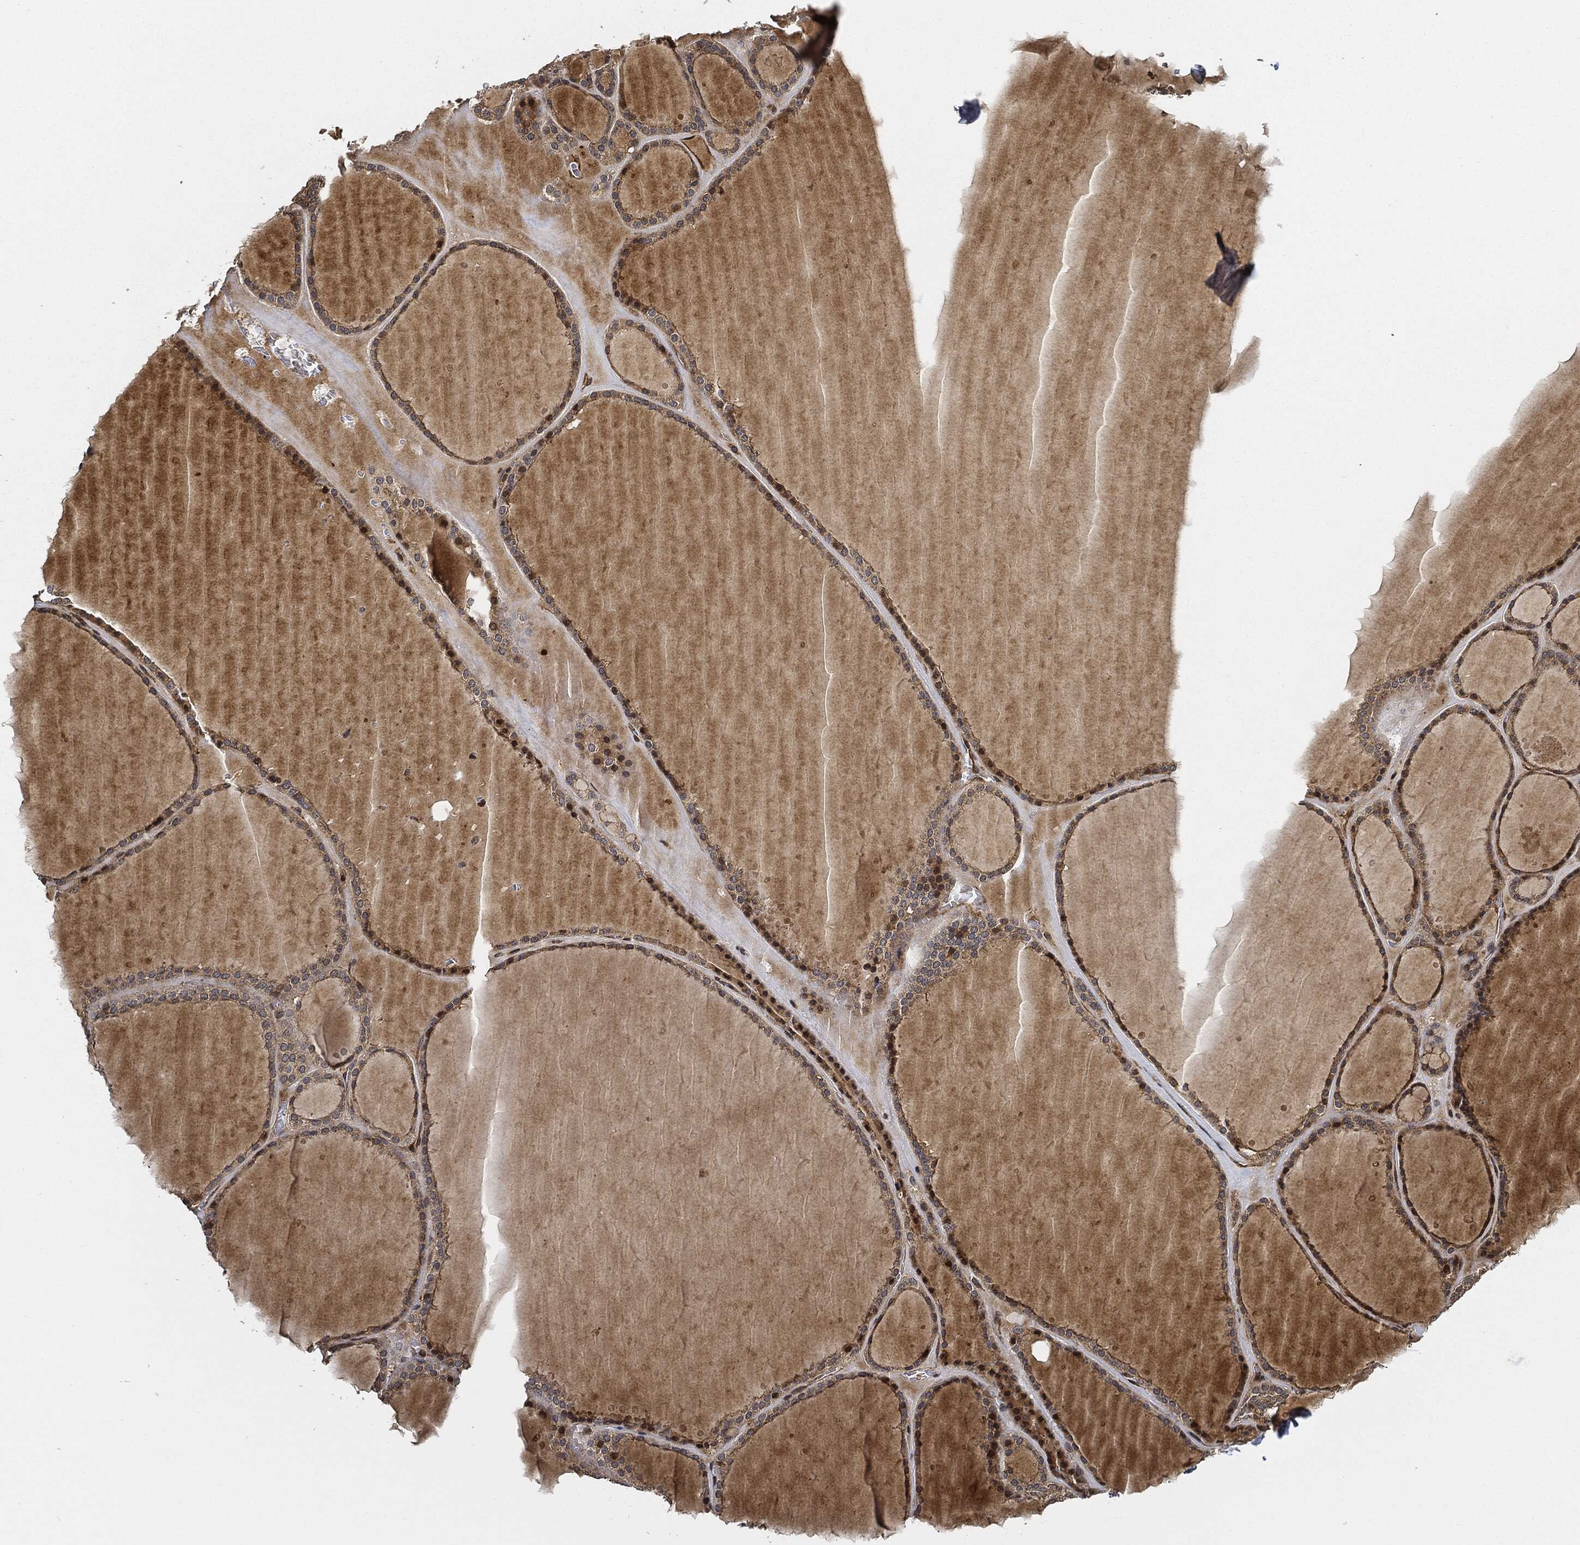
{"staining": {"intensity": "moderate", "quantity": "<25%", "location": "cytoplasmic/membranous"}, "tissue": "thyroid gland", "cell_type": "Glandular cells", "image_type": "normal", "snomed": [{"axis": "morphology", "description": "Normal tissue, NOS"}, {"axis": "topography", "description": "Thyroid gland"}], "caption": "This image exhibits unremarkable thyroid gland stained with immunohistochemistry to label a protein in brown. The cytoplasmic/membranous of glandular cells show moderate positivity for the protein. Nuclei are counter-stained blue.", "gene": "CEP290", "patient": {"sex": "male", "age": 63}}